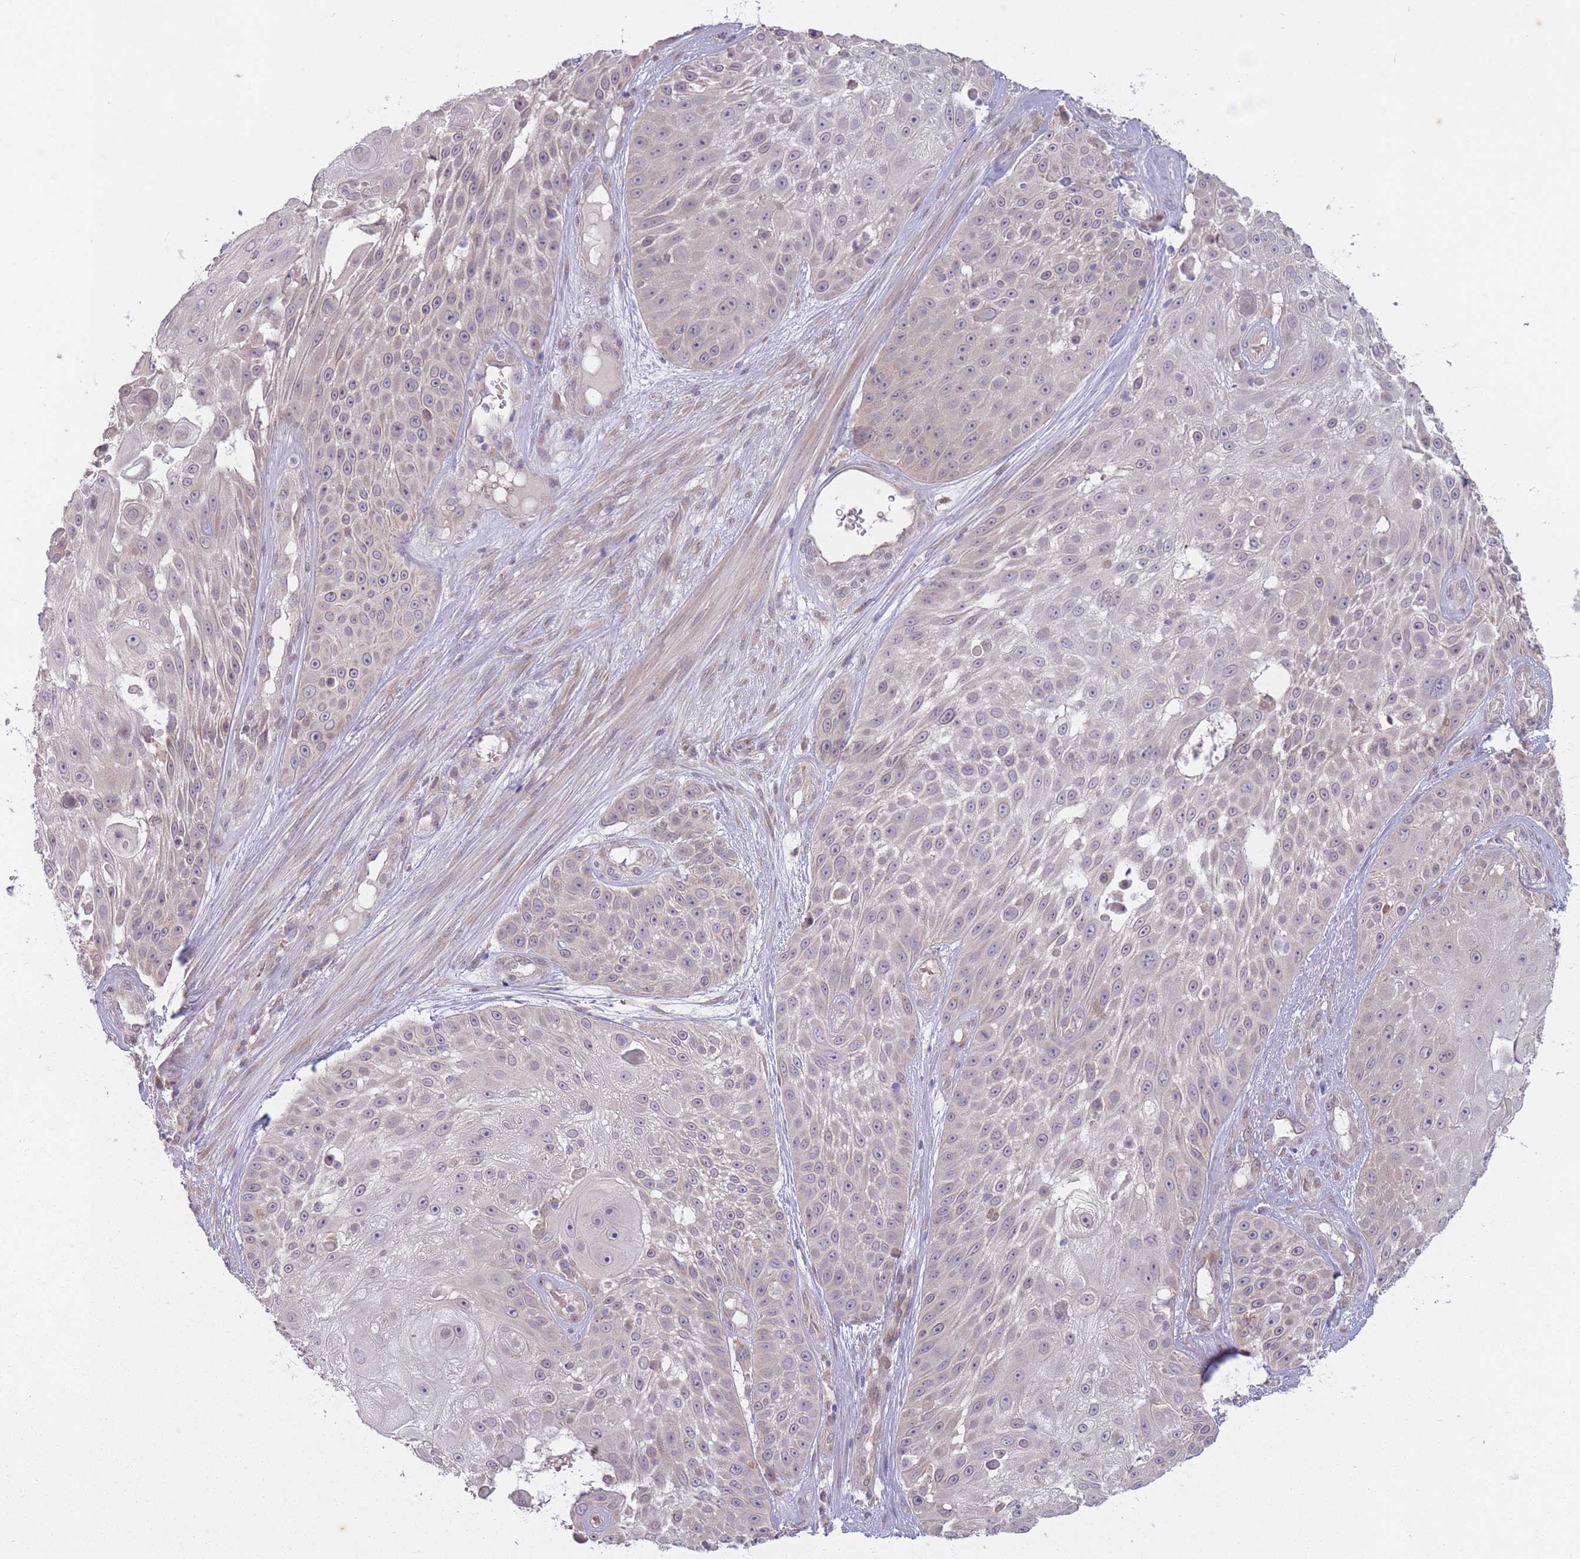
{"staining": {"intensity": "negative", "quantity": "none", "location": "none"}, "tissue": "skin cancer", "cell_type": "Tumor cells", "image_type": "cancer", "snomed": [{"axis": "morphology", "description": "Squamous cell carcinoma, NOS"}, {"axis": "topography", "description": "Skin"}], "caption": "Skin squamous cell carcinoma stained for a protein using immunohistochemistry (IHC) displays no staining tumor cells.", "gene": "ARPIN", "patient": {"sex": "female", "age": 86}}